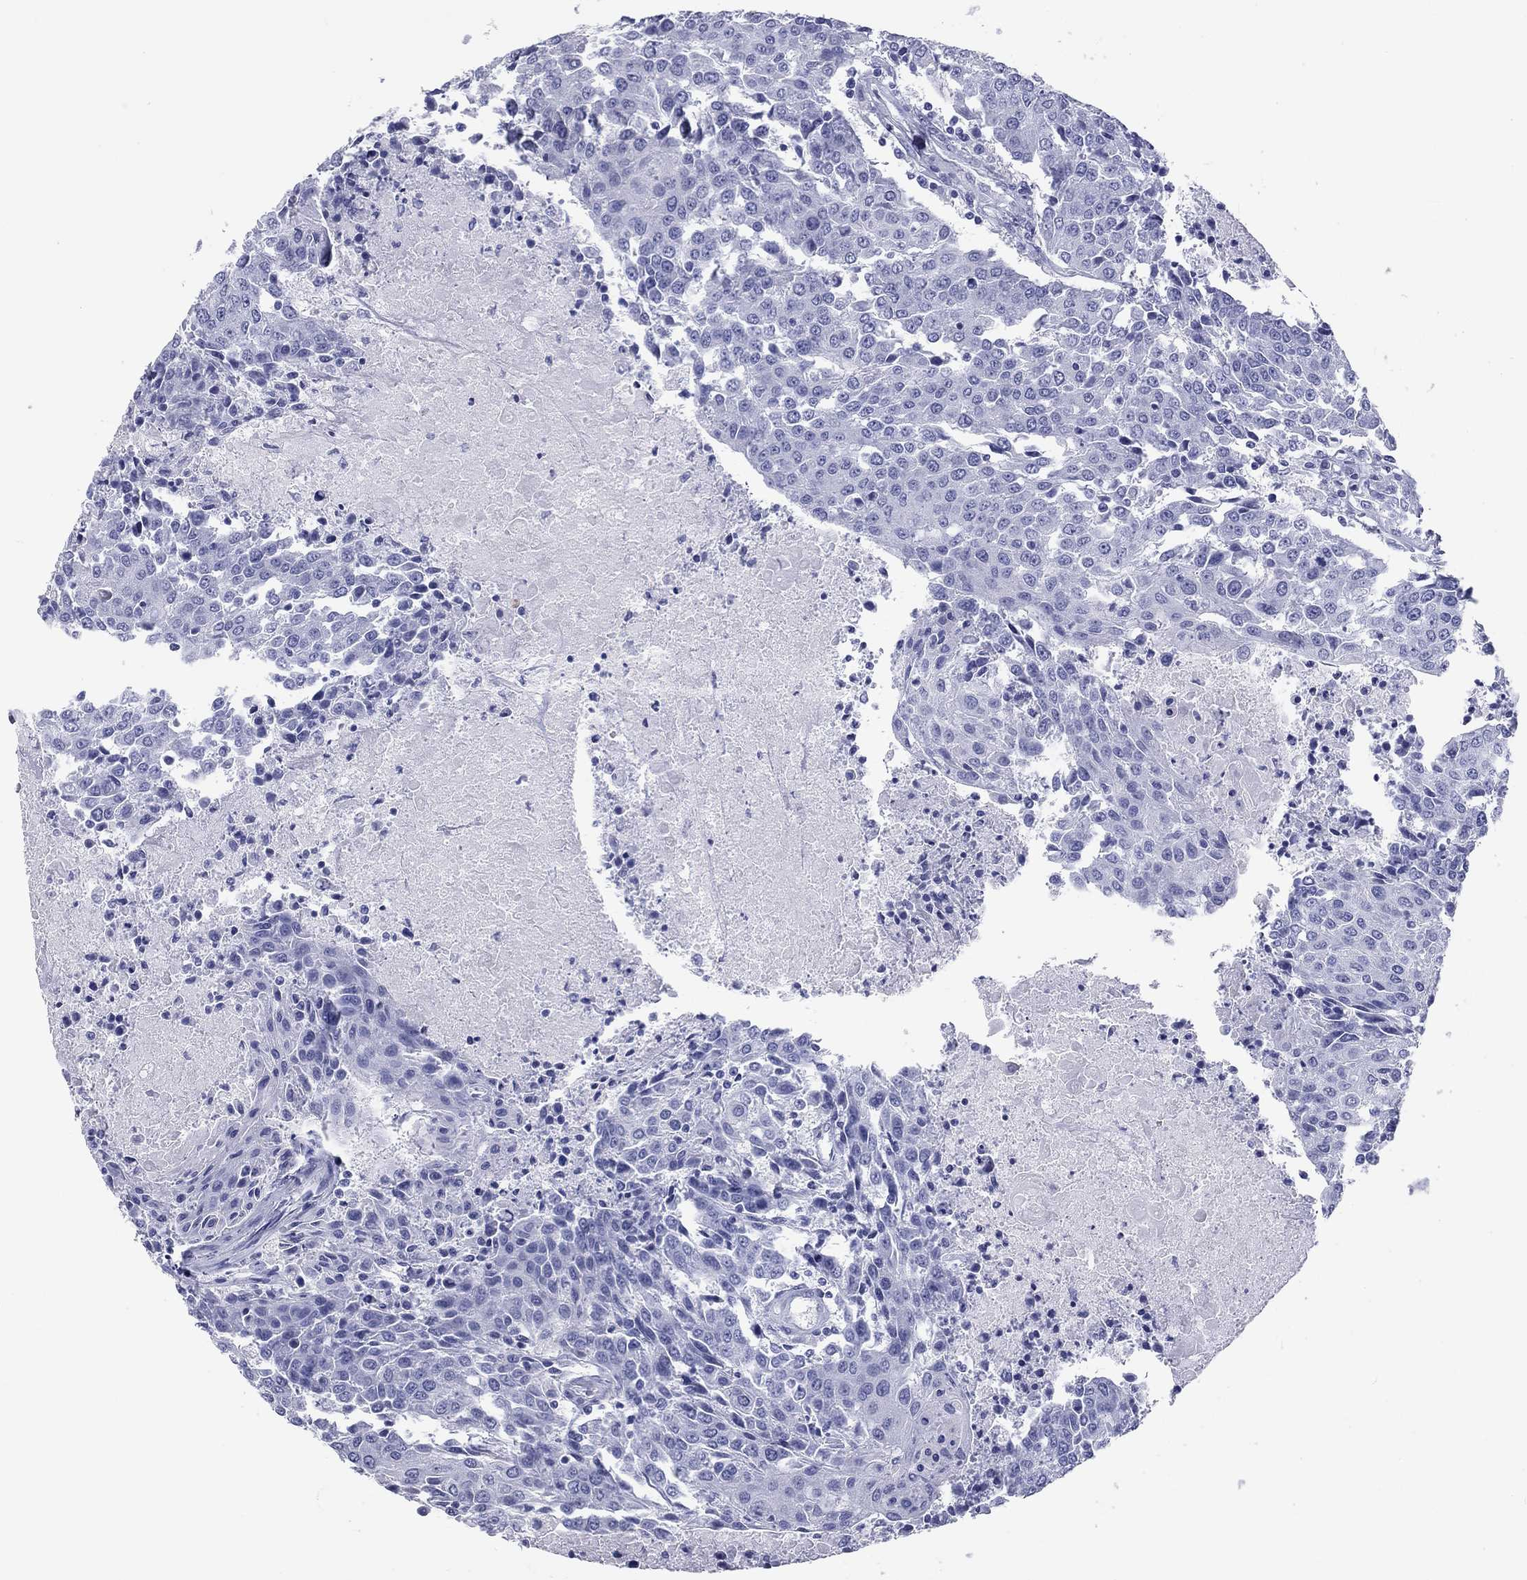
{"staining": {"intensity": "negative", "quantity": "none", "location": "none"}, "tissue": "urothelial cancer", "cell_type": "Tumor cells", "image_type": "cancer", "snomed": [{"axis": "morphology", "description": "Urothelial carcinoma, High grade"}, {"axis": "topography", "description": "Urinary bladder"}], "caption": "DAB (3,3'-diaminobenzidine) immunohistochemical staining of human high-grade urothelial carcinoma reveals no significant positivity in tumor cells. (Stains: DAB immunohistochemistry (IHC) with hematoxylin counter stain, Microscopy: brightfield microscopy at high magnification).", "gene": "DNALI1", "patient": {"sex": "female", "age": 85}}